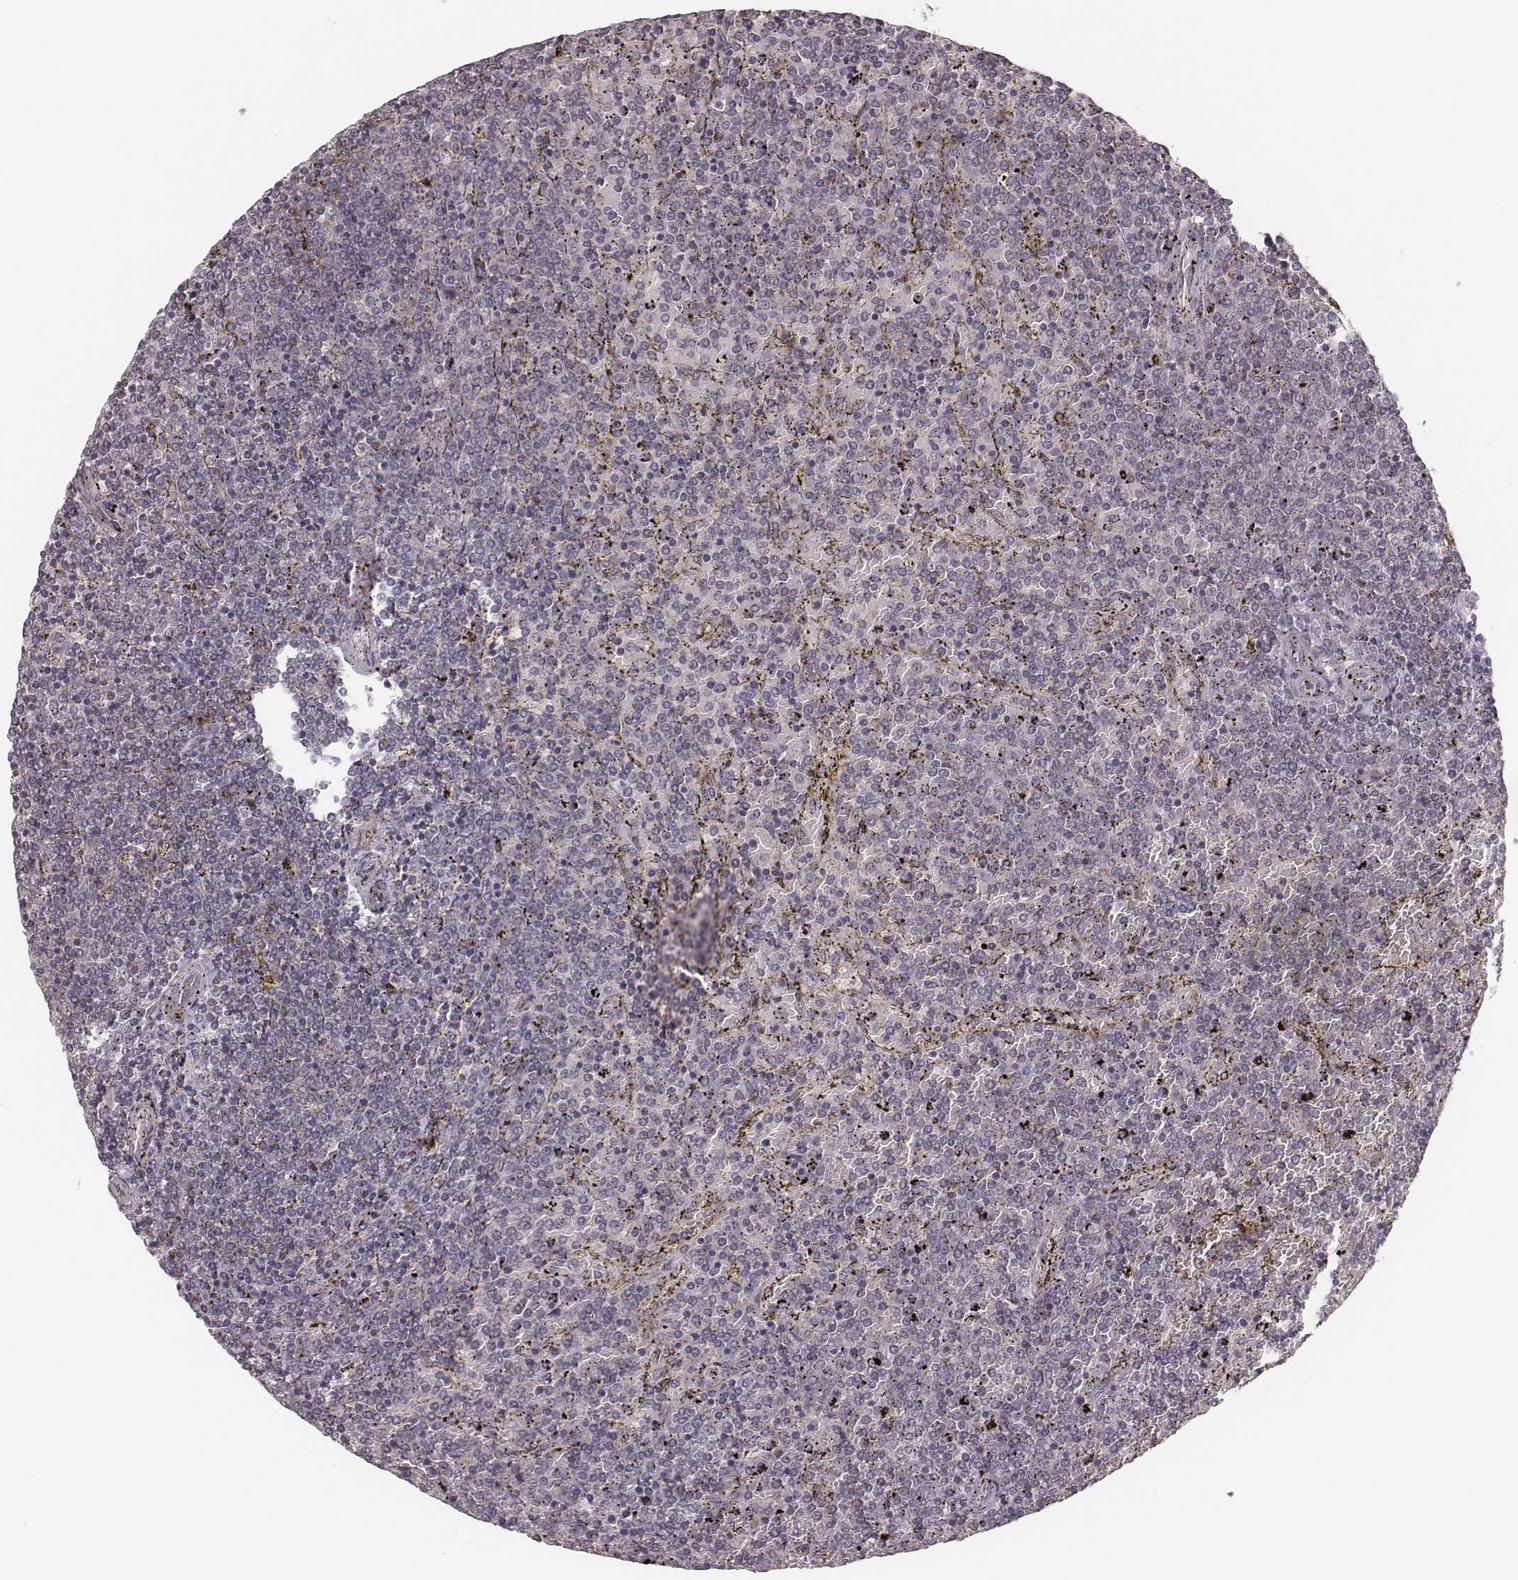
{"staining": {"intensity": "negative", "quantity": "none", "location": "none"}, "tissue": "lymphoma", "cell_type": "Tumor cells", "image_type": "cancer", "snomed": [{"axis": "morphology", "description": "Malignant lymphoma, non-Hodgkin's type, Low grade"}, {"axis": "topography", "description": "Spleen"}], "caption": "Low-grade malignant lymphoma, non-Hodgkin's type was stained to show a protein in brown. There is no significant positivity in tumor cells. Brightfield microscopy of IHC stained with DAB (brown) and hematoxylin (blue), captured at high magnification.", "gene": "LY6K", "patient": {"sex": "female", "age": 77}}